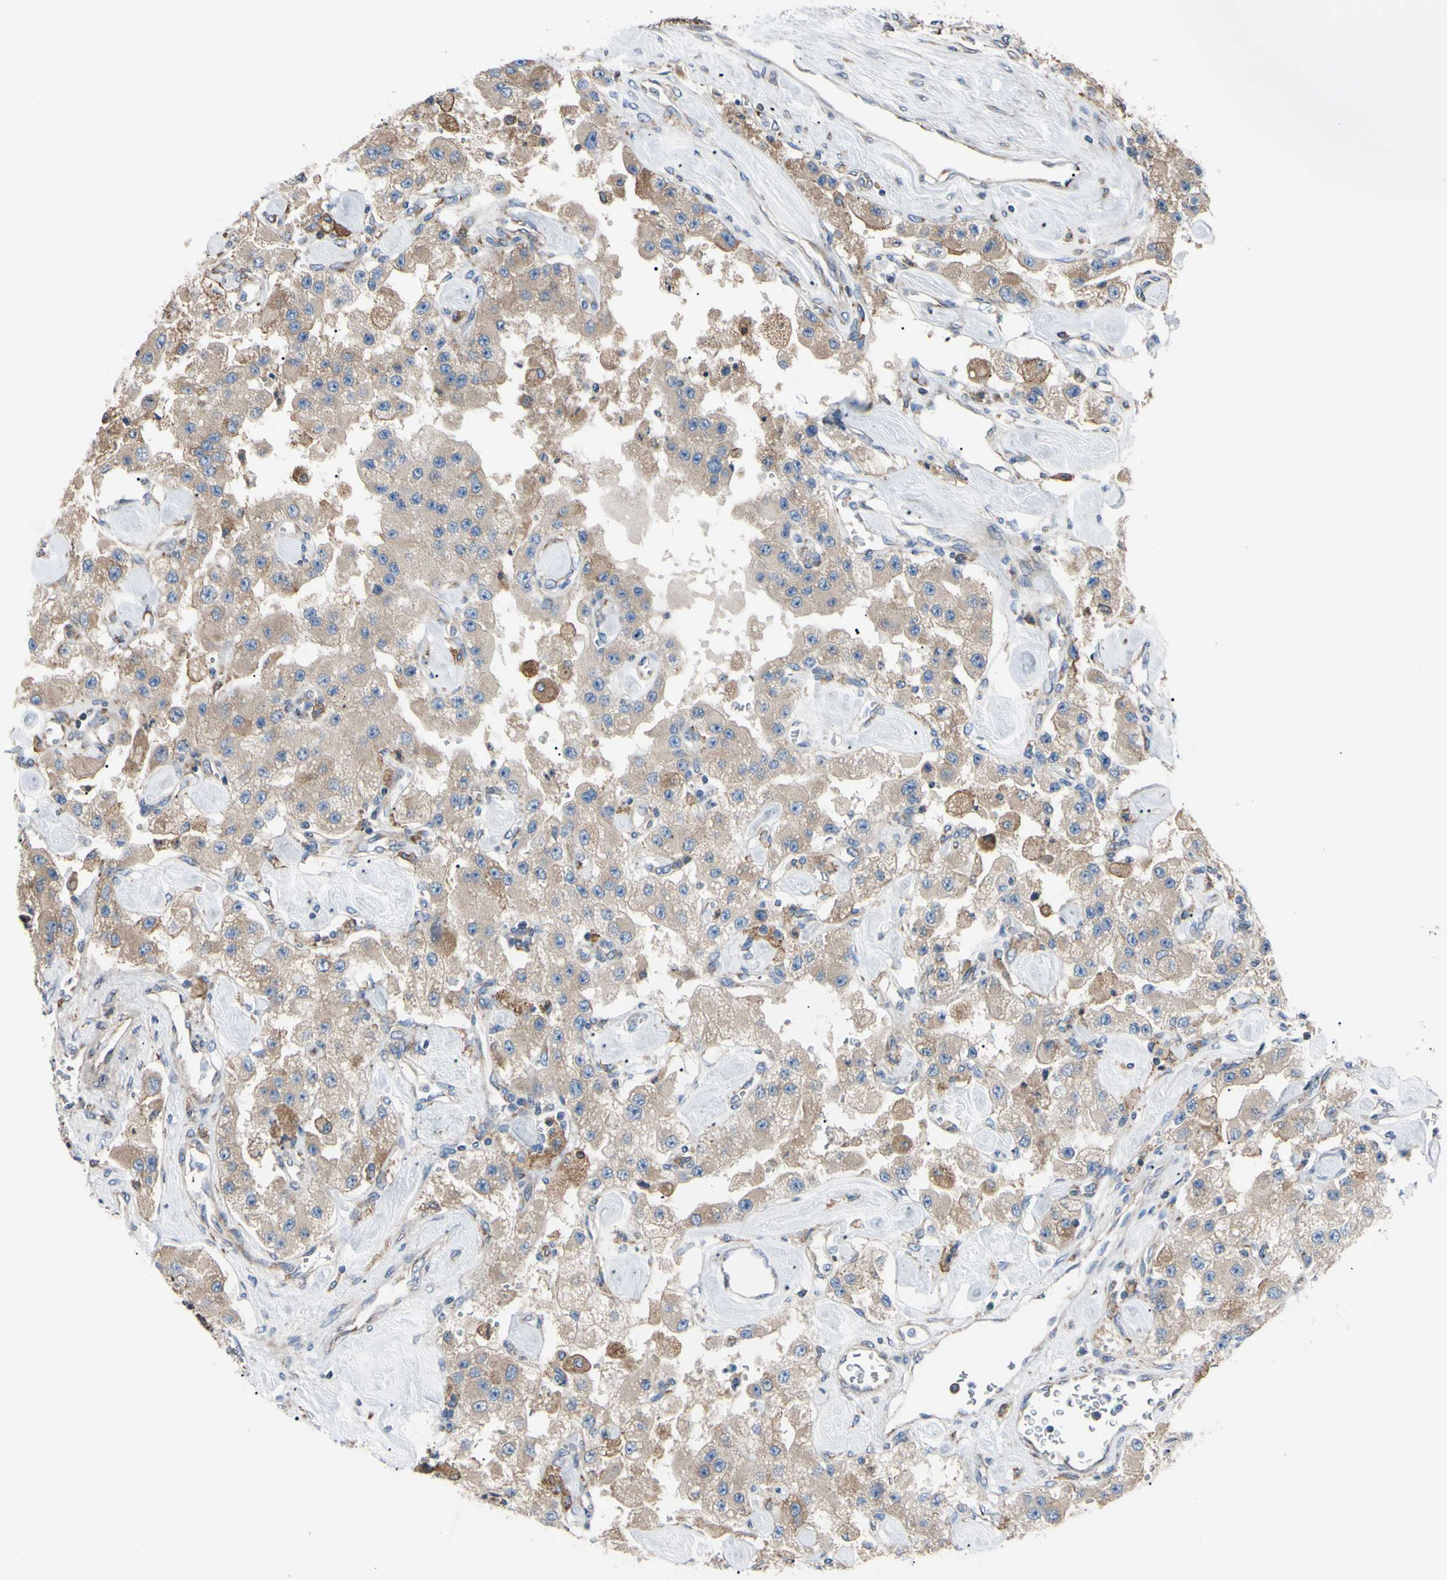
{"staining": {"intensity": "moderate", "quantity": ">75%", "location": "cytoplasmic/membranous"}, "tissue": "carcinoid", "cell_type": "Tumor cells", "image_type": "cancer", "snomed": [{"axis": "morphology", "description": "Carcinoid, malignant, NOS"}, {"axis": "topography", "description": "Pancreas"}], "caption": "Human carcinoid stained with a protein marker reveals moderate staining in tumor cells.", "gene": "BMF", "patient": {"sex": "male", "age": 41}}